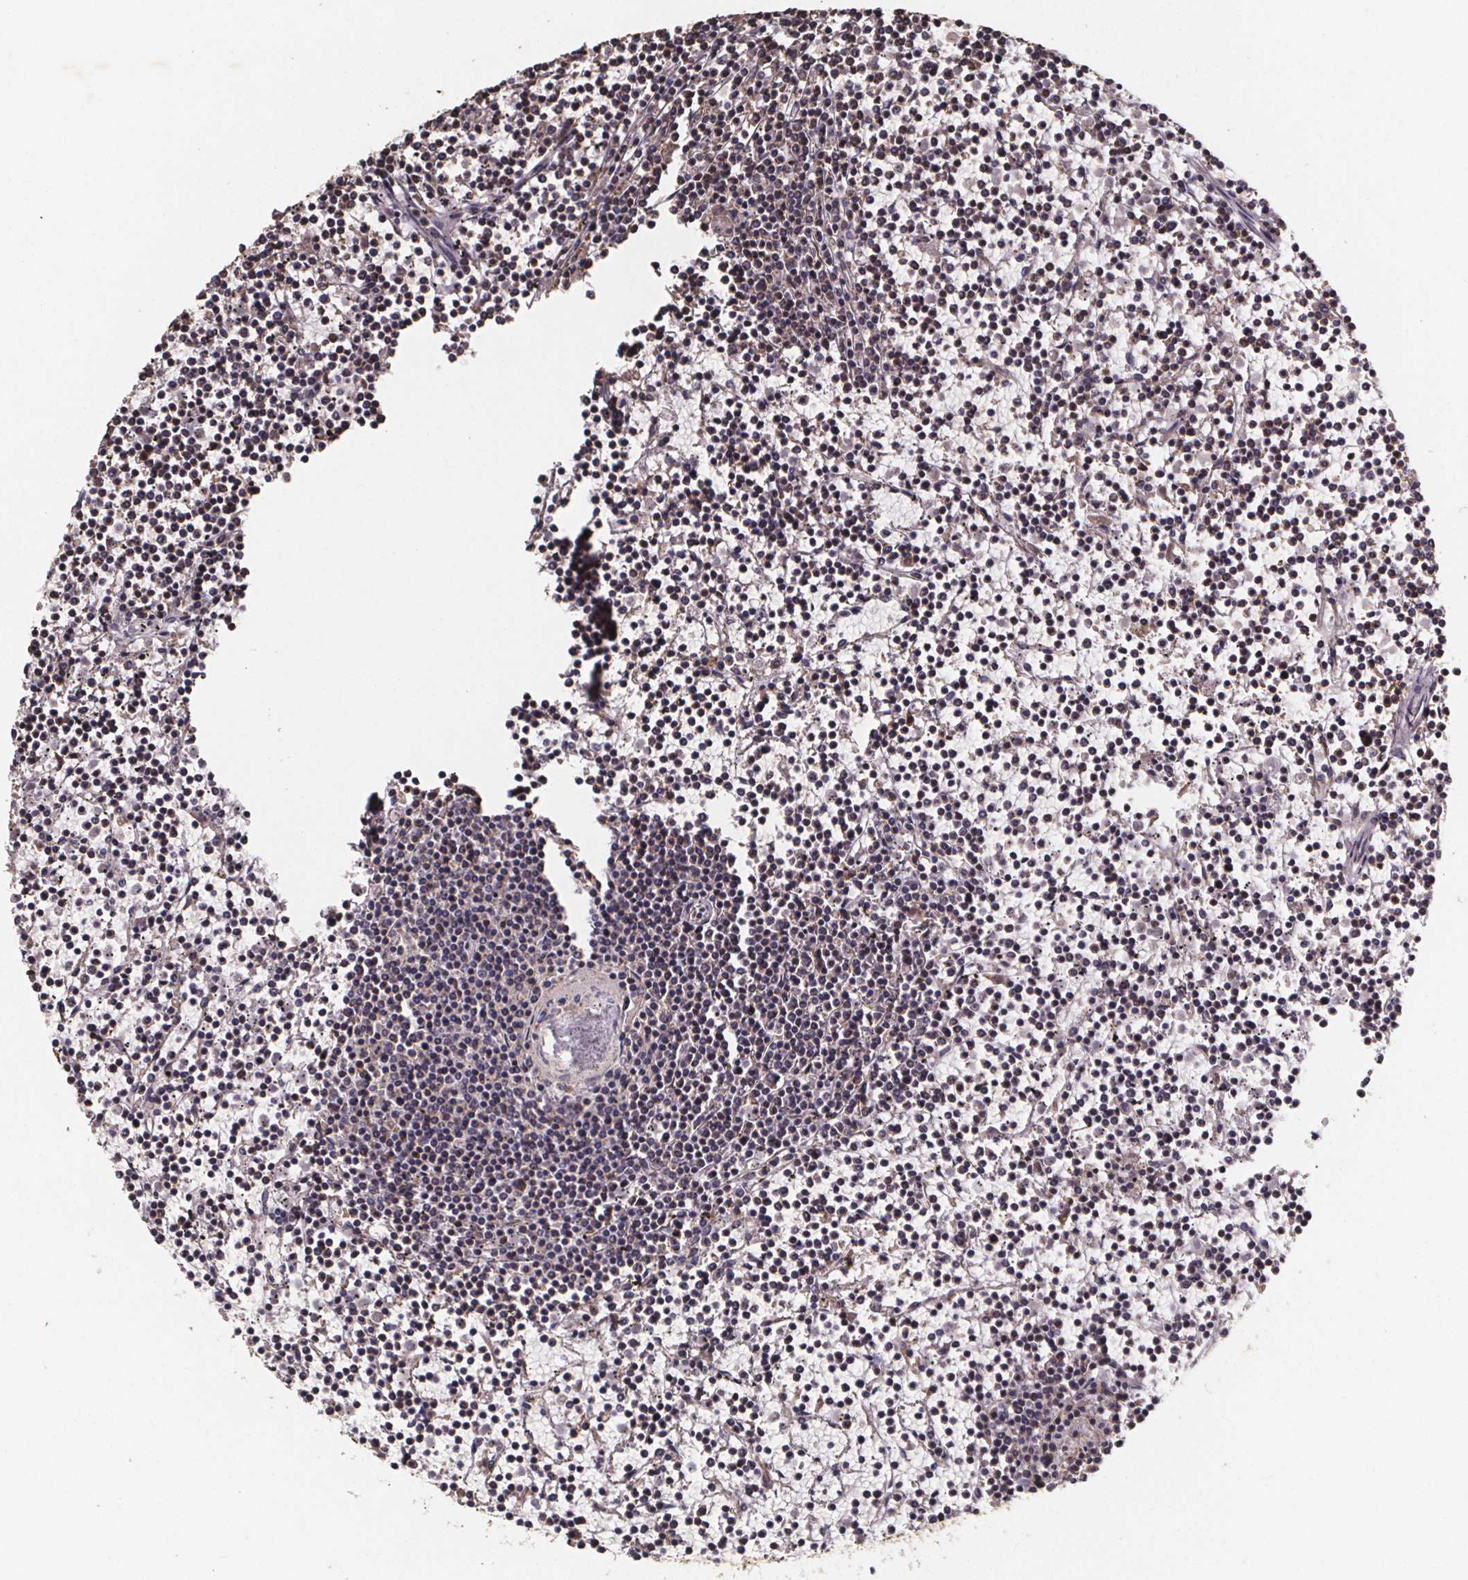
{"staining": {"intensity": "weak", "quantity": "<25%", "location": "cytoplasmic/membranous"}, "tissue": "lymphoma", "cell_type": "Tumor cells", "image_type": "cancer", "snomed": [{"axis": "morphology", "description": "Malignant lymphoma, non-Hodgkin's type, Low grade"}, {"axis": "topography", "description": "Spleen"}], "caption": "High magnification brightfield microscopy of low-grade malignant lymphoma, non-Hodgkin's type stained with DAB (3,3'-diaminobenzidine) (brown) and counterstained with hematoxylin (blue): tumor cells show no significant expression.", "gene": "SLC35D2", "patient": {"sex": "female", "age": 19}}